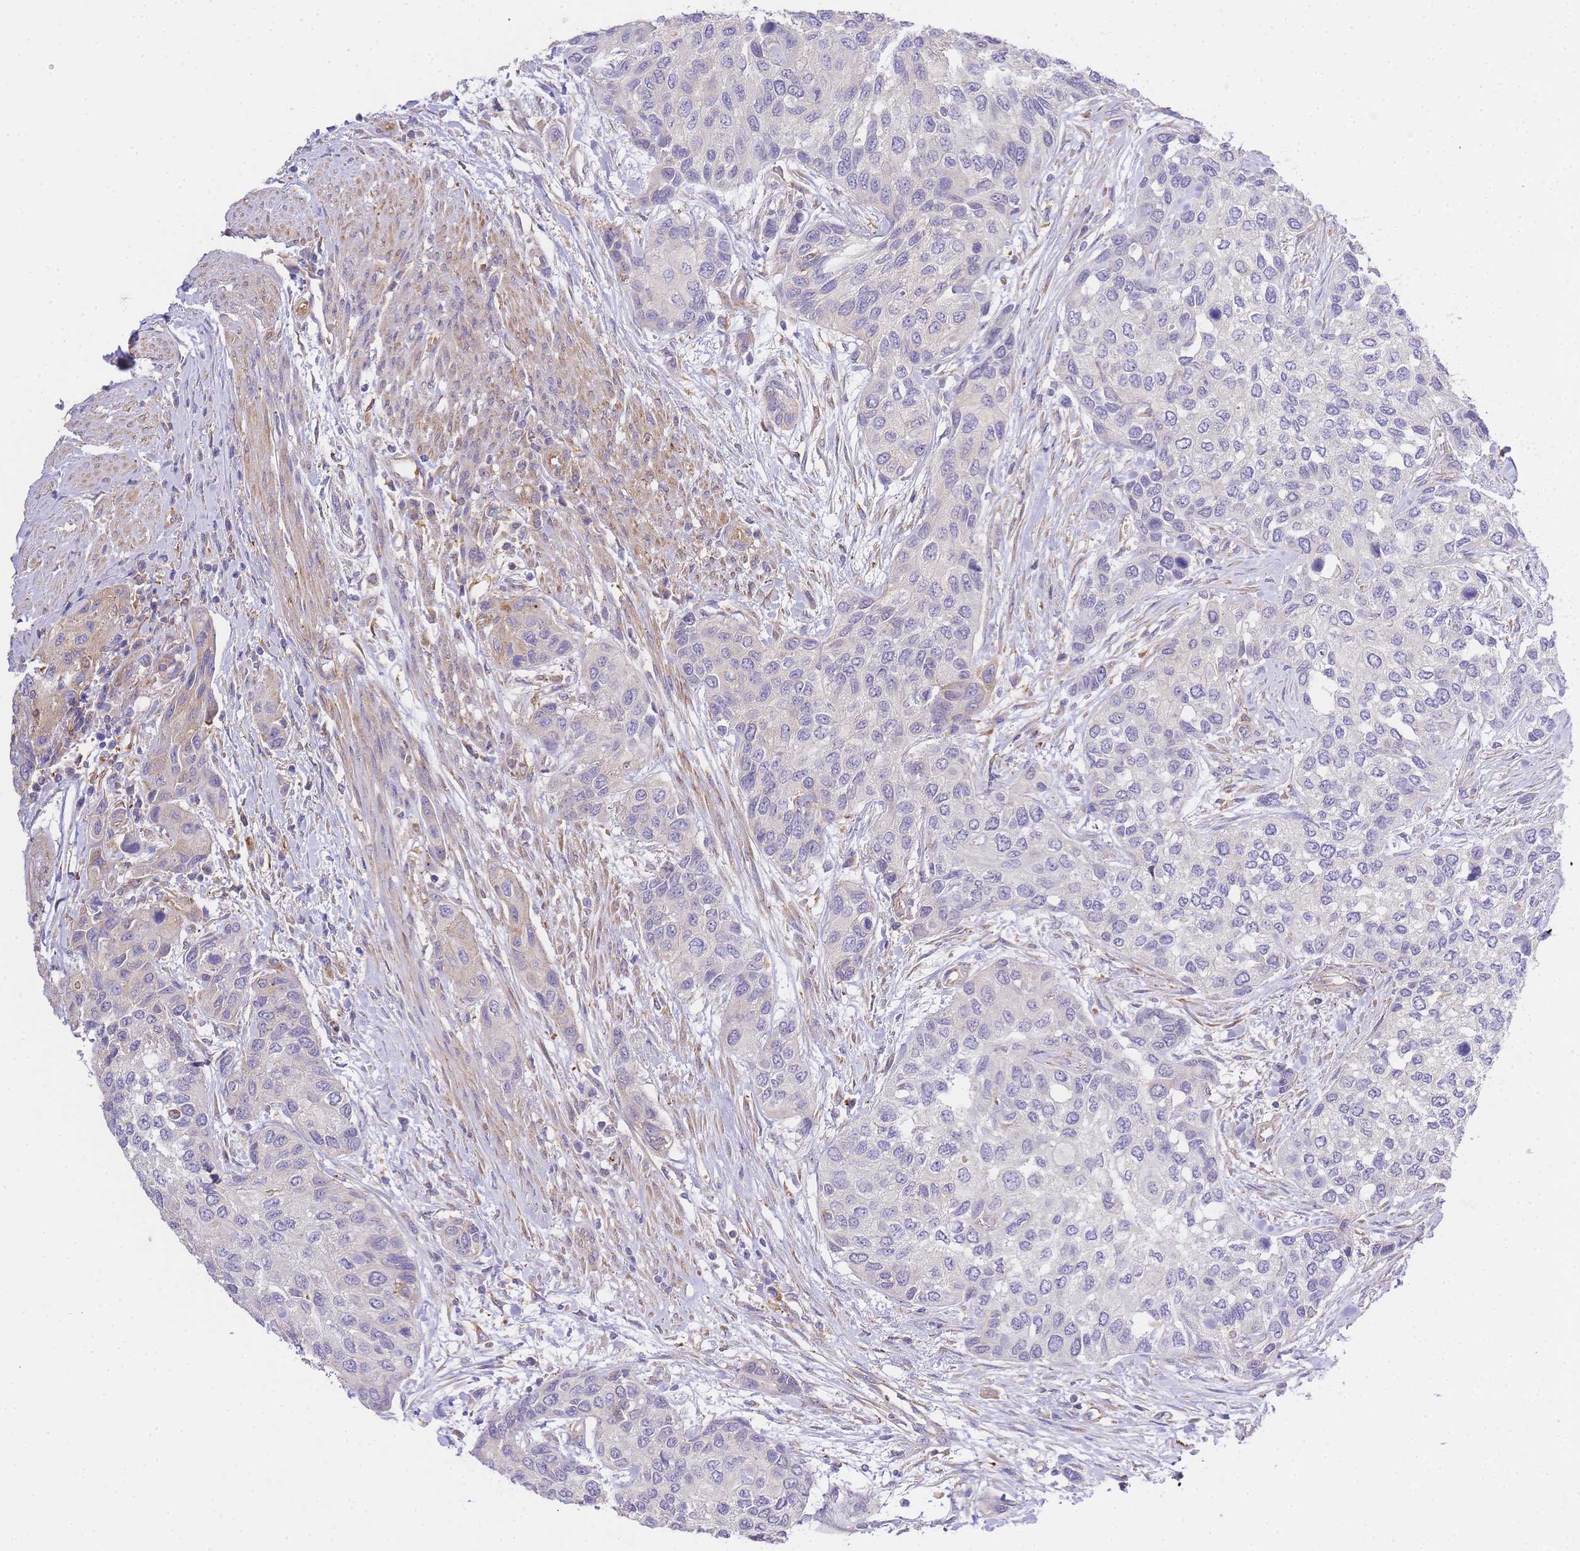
{"staining": {"intensity": "negative", "quantity": "none", "location": "none"}, "tissue": "urothelial cancer", "cell_type": "Tumor cells", "image_type": "cancer", "snomed": [{"axis": "morphology", "description": "Normal tissue, NOS"}, {"axis": "morphology", "description": "Urothelial carcinoma, High grade"}, {"axis": "topography", "description": "Vascular tissue"}, {"axis": "topography", "description": "Urinary bladder"}], "caption": "The micrograph reveals no significant expression in tumor cells of urothelial carcinoma (high-grade).", "gene": "INSYN2B", "patient": {"sex": "female", "age": 56}}